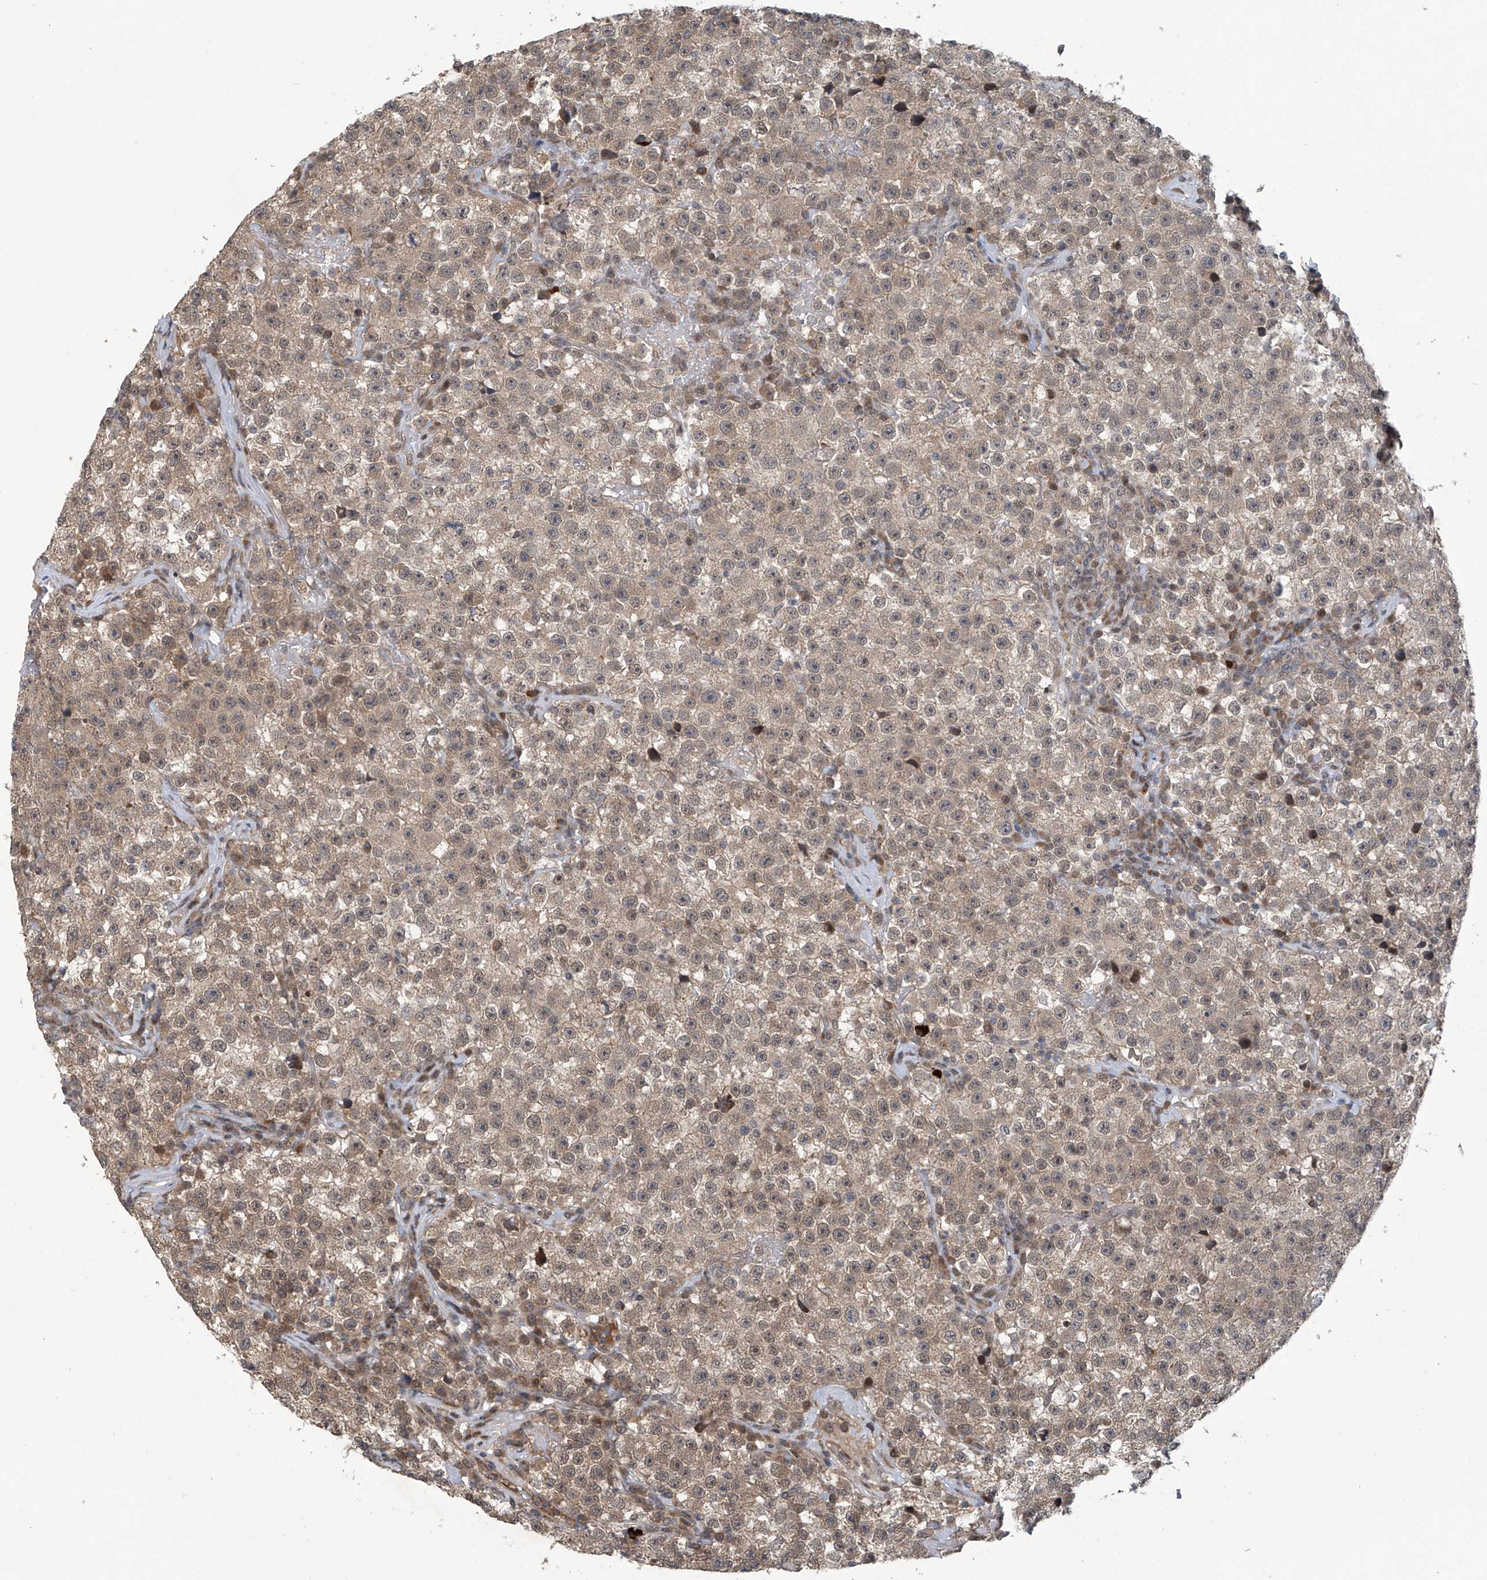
{"staining": {"intensity": "moderate", "quantity": ">75%", "location": "cytoplasmic/membranous"}, "tissue": "testis cancer", "cell_type": "Tumor cells", "image_type": "cancer", "snomed": [{"axis": "morphology", "description": "Seminoma, NOS"}, {"axis": "topography", "description": "Testis"}], "caption": "High-magnification brightfield microscopy of testis cancer stained with DAB (brown) and counterstained with hematoxylin (blue). tumor cells exhibit moderate cytoplasmic/membranous expression is identified in approximately>75% of cells.", "gene": "ABHD13", "patient": {"sex": "male", "age": 22}}